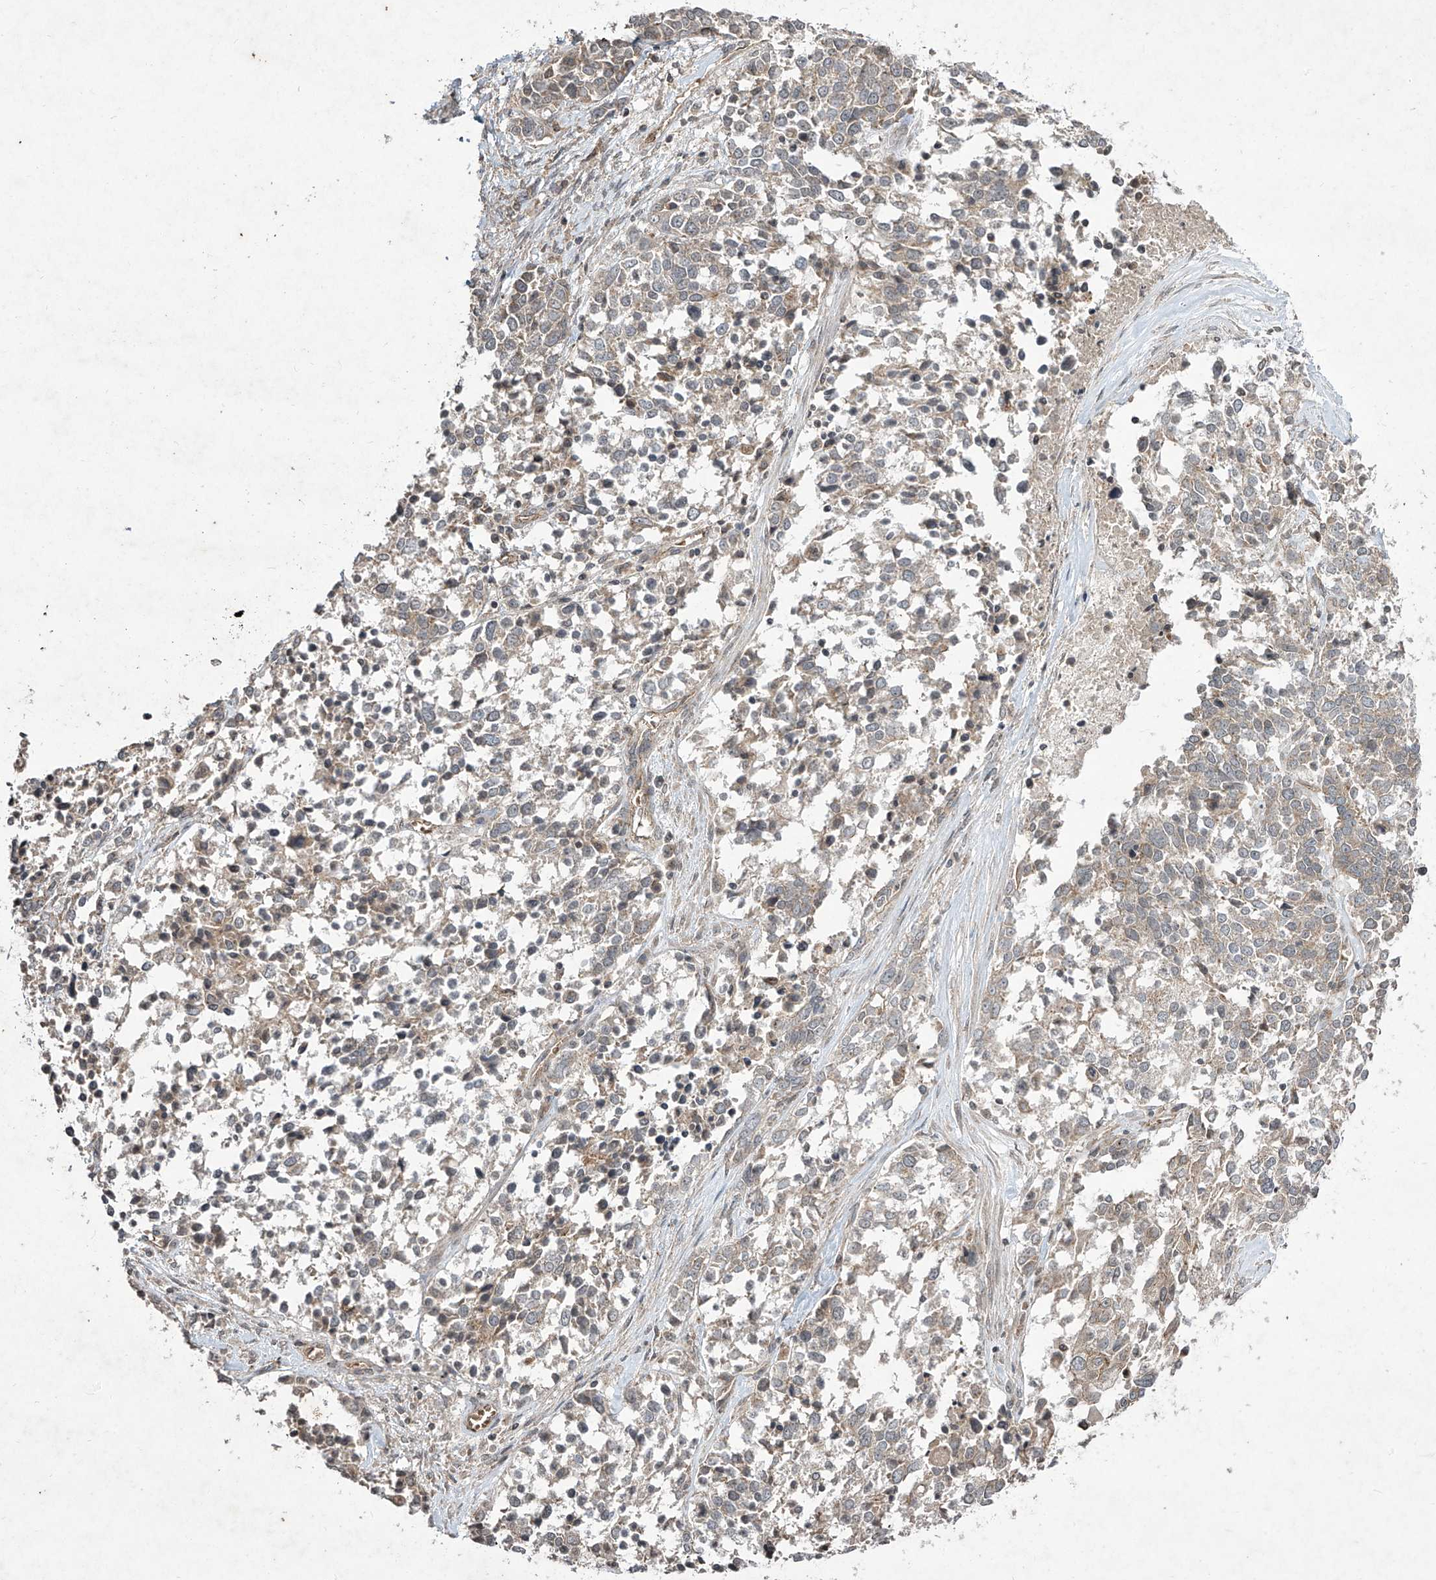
{"staining": {"intensity": "weak", "quantity": "25%-75%", "location": "cytoplasmic/membranous"}, "tissue": "ovarian cancer", "cell_type": "Tumor cells", "image_type": "cancer", "snomed": [{"axis": "morphology", "description": "Cystadenocarcinoma, serous, NOS"}, {"axis": "topography", "description": "Ovary"}], "caption": "Human ovarian cancer (serous cystadenocarcinoma) stained with a protein marker shows weak staining in tumor cells.", "gene": "MATN2", "patient": {"sex": "female", "age": 44}}